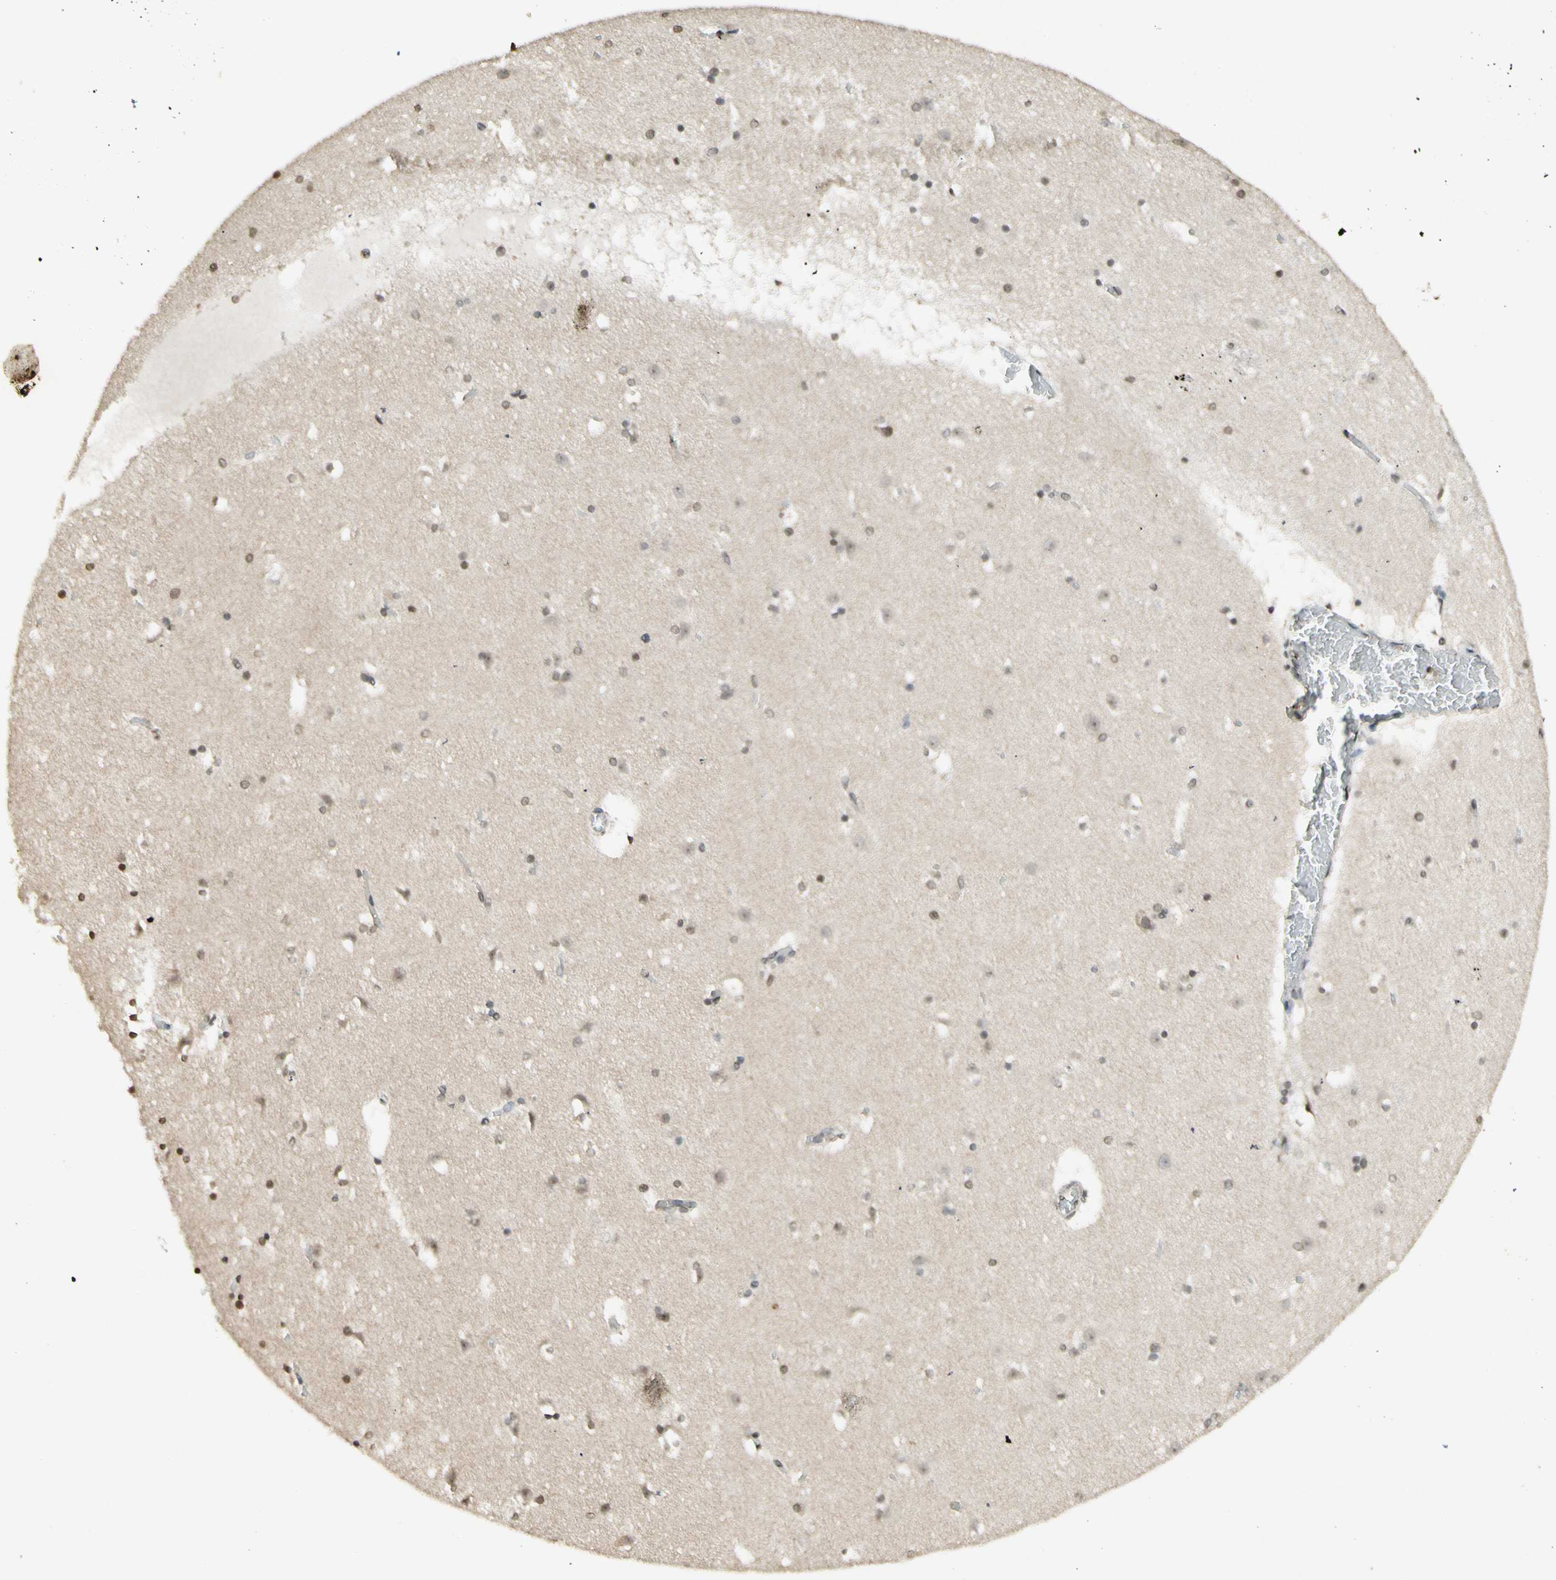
{"staining": {"intensity": "moderate", "quantity": ">75%", "location": "nuclear"}, "tissue": "caudate", "cell_type": "Glial cells", "image_type": "normal", "snomed": [{"axis": "morphology", "description": "Normal tissue, NOS"}, {"axis": "topography", "description": "Lateral ventricle wall"}], "caption": "Approximately >75% of glial cells in unremarkable human caudate display moderate nuclear protein staining as visualized by brown immunohistochemical staining.", "gene": "CCNI", "patient": {"sex": "male", "age": 45}}